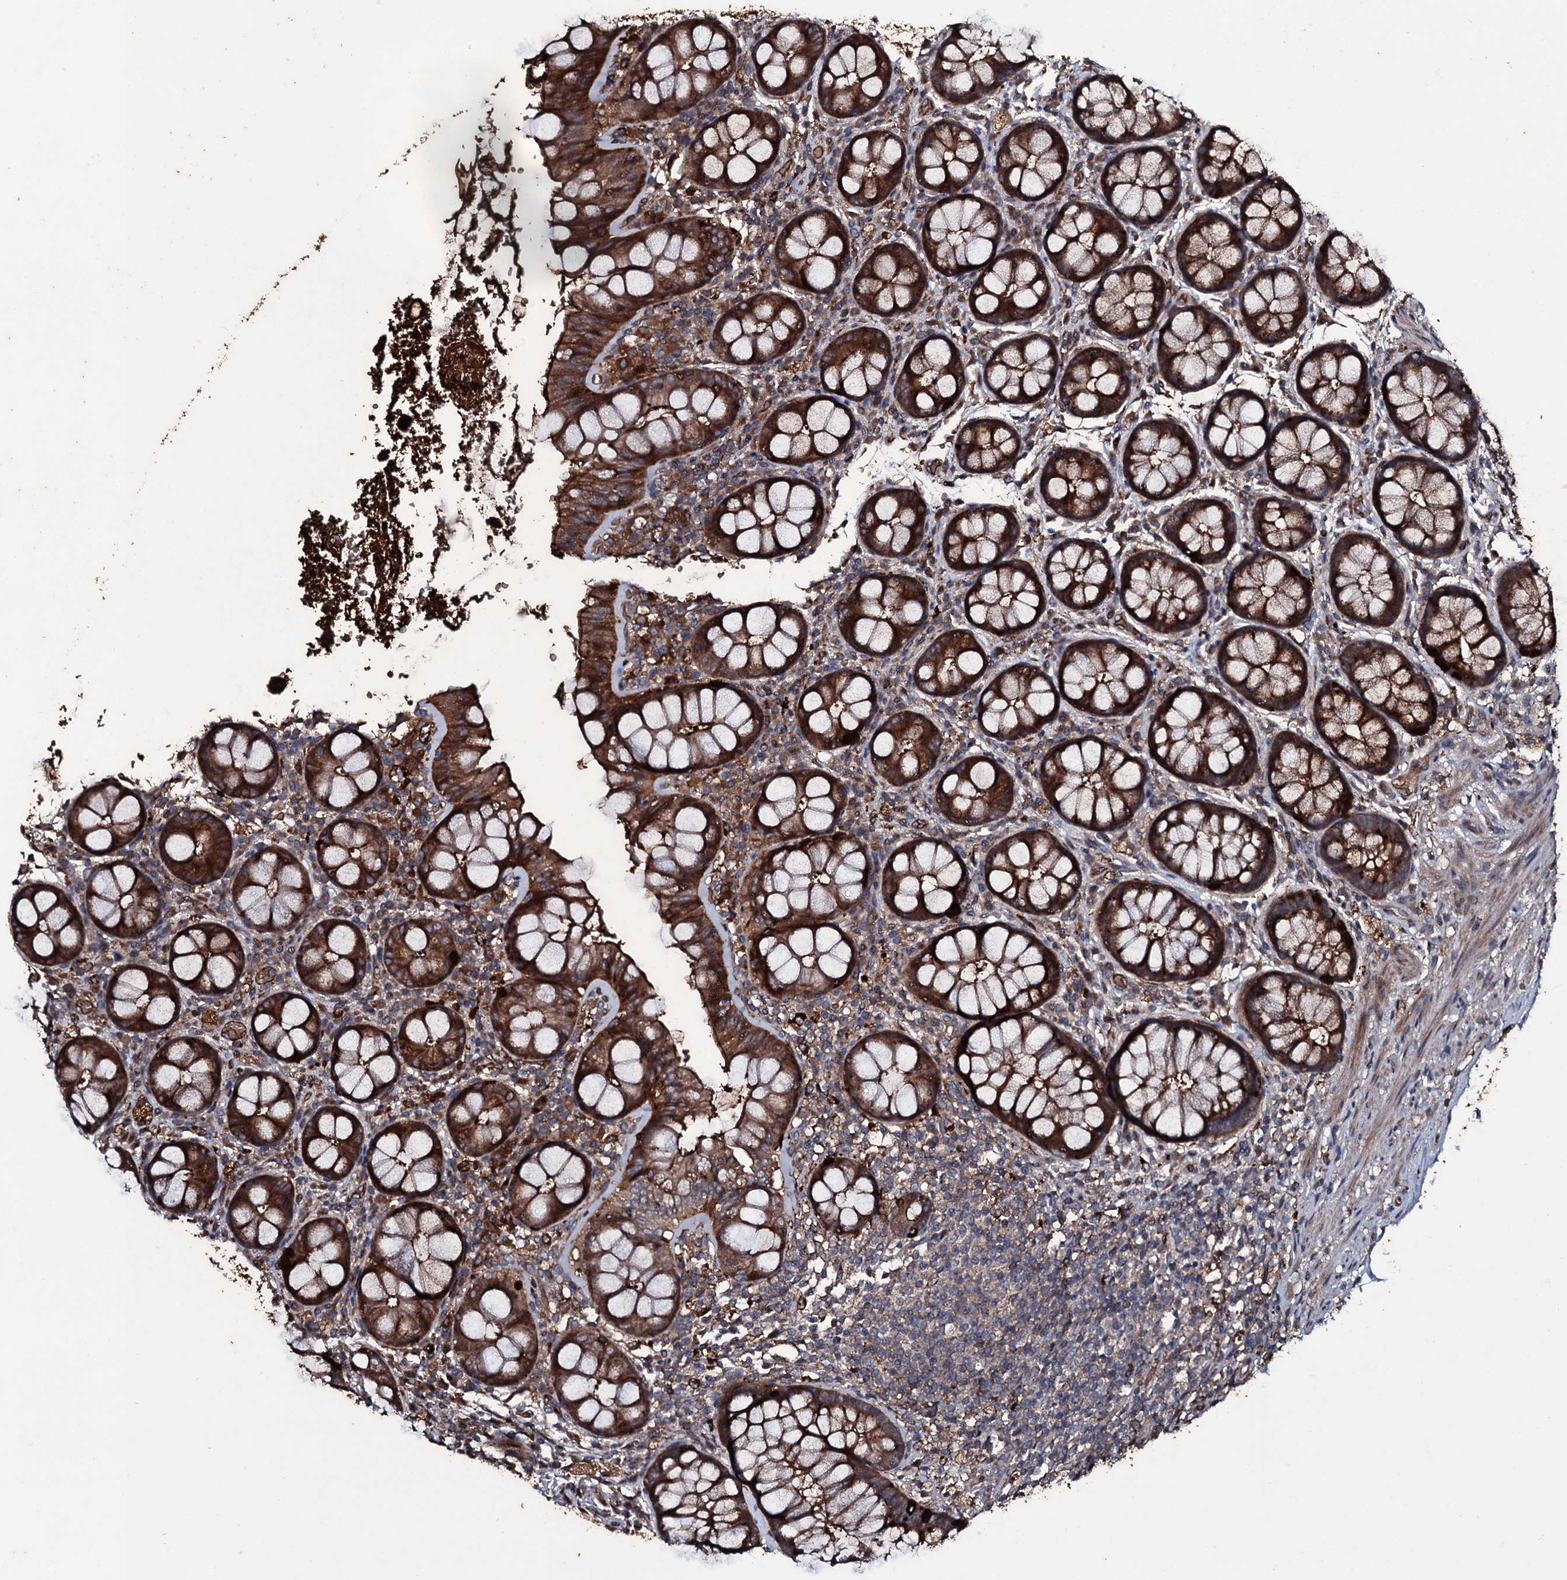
{"staining": {"intensity": "strong", "quantity": ">75%", "location": "cytoplasmic/membranous"}, "tissue": "rectum", "cell_type": "Glandular cells", "image_type": "normal", "snomed": [{"axis": "morphology", "description": "Normal tissue, NOS"}, {"axis": "topography", "description": "Rectum"}], "caption": "A high amount of strong cytoplasmic/membranous staining is appreciated in approximately >75% of glandular cells in normal rectum. (DAB (3,3'-diaminobenzidine) IHC, brown staining for protein, blue staining for nuclei).", "gene": "ZSWIM8", "patient": {"sex": "male", "age": 83}}